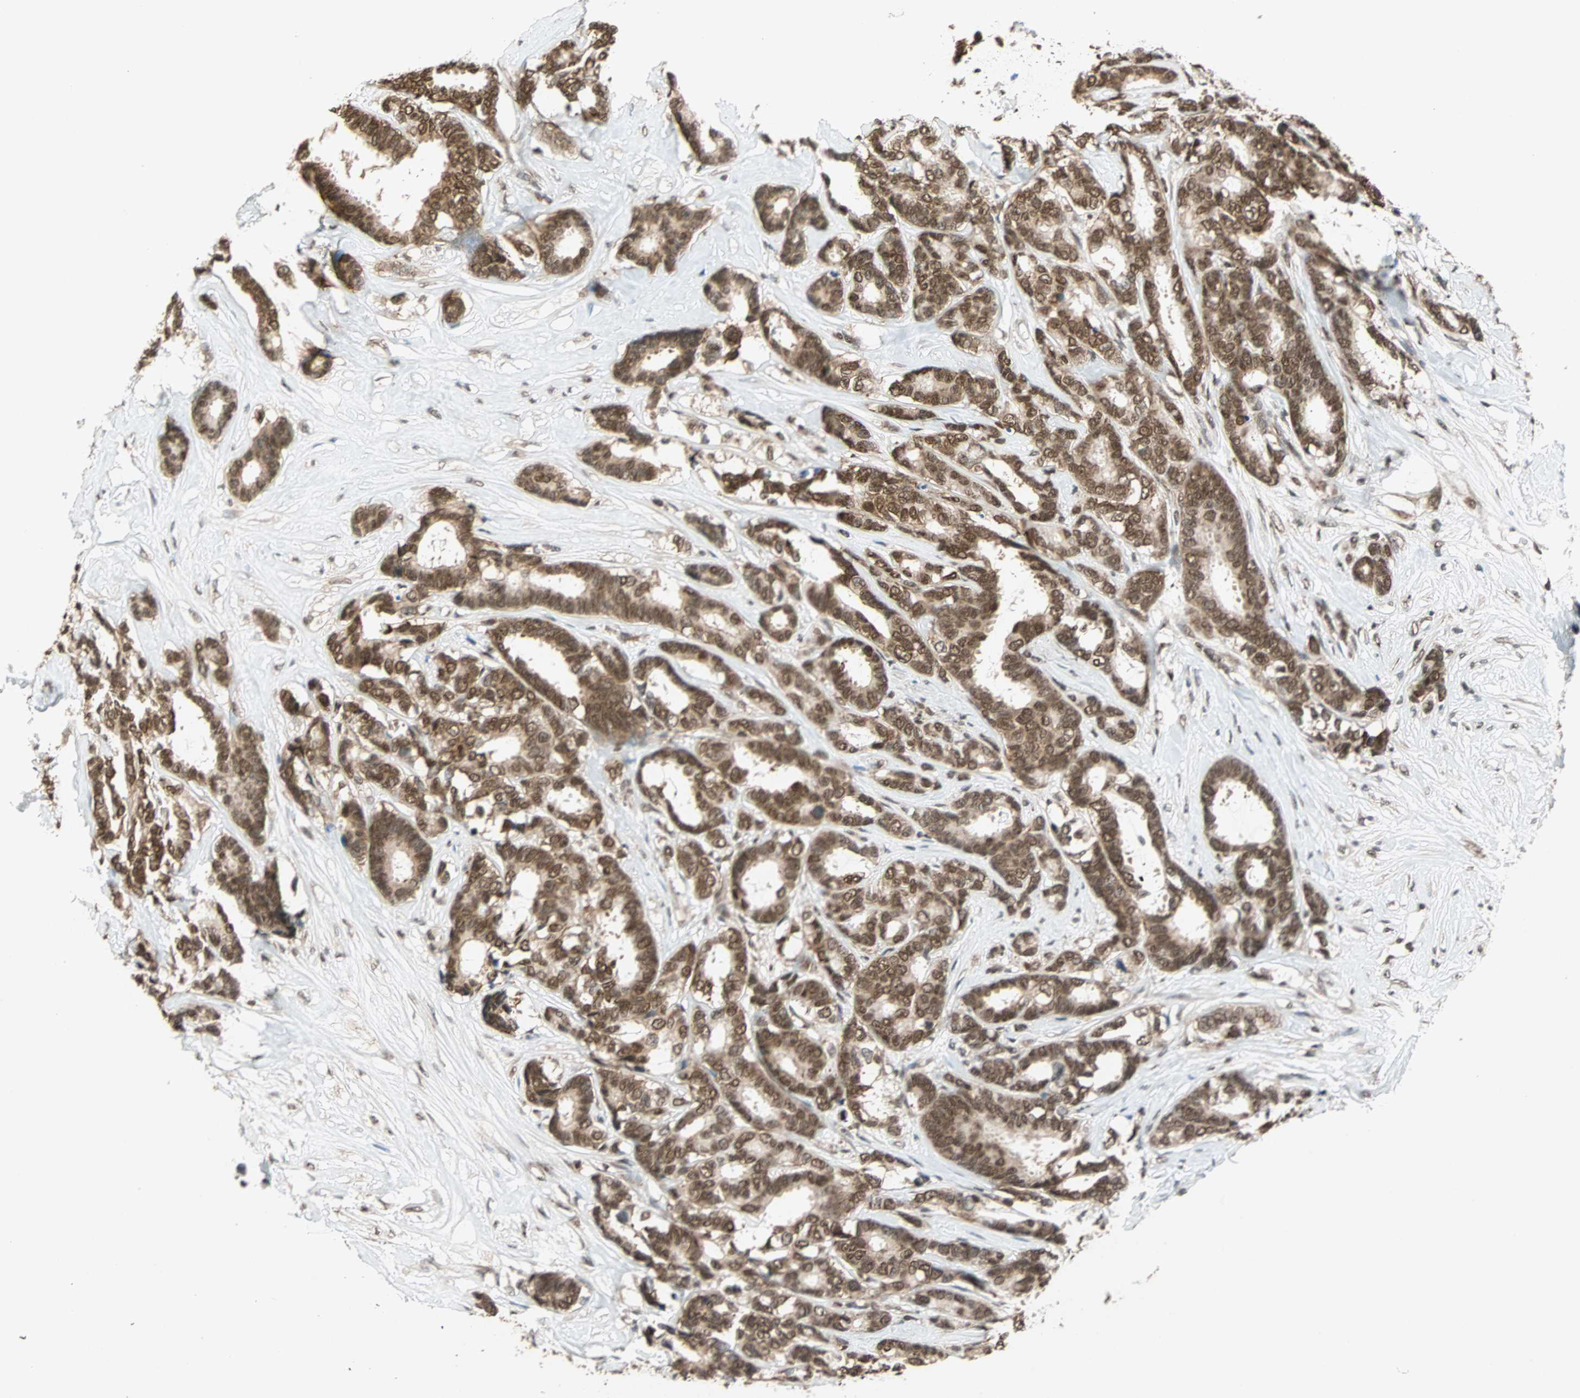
{"staining": {"intensity": "moderate", "quantity": ">75%", "location": "nuclear"}, "tissue": "breast cancer", "cell_type": "Tumor cells", "image_type": "cancer", "snomed": [{"axis": "morphology", "description": "Duct carcinoma"}, {"axis": "topography", "description": "Breast"}], "caption": "The histopathology image demonstrates immunohistochemical staining of intraductal carcinoma (breast). There is moderate nuclear positivity is present in about >75% of tumor cells.", "gene": "DAZAP1", "patient": {"sex": "female", "age": 87}}